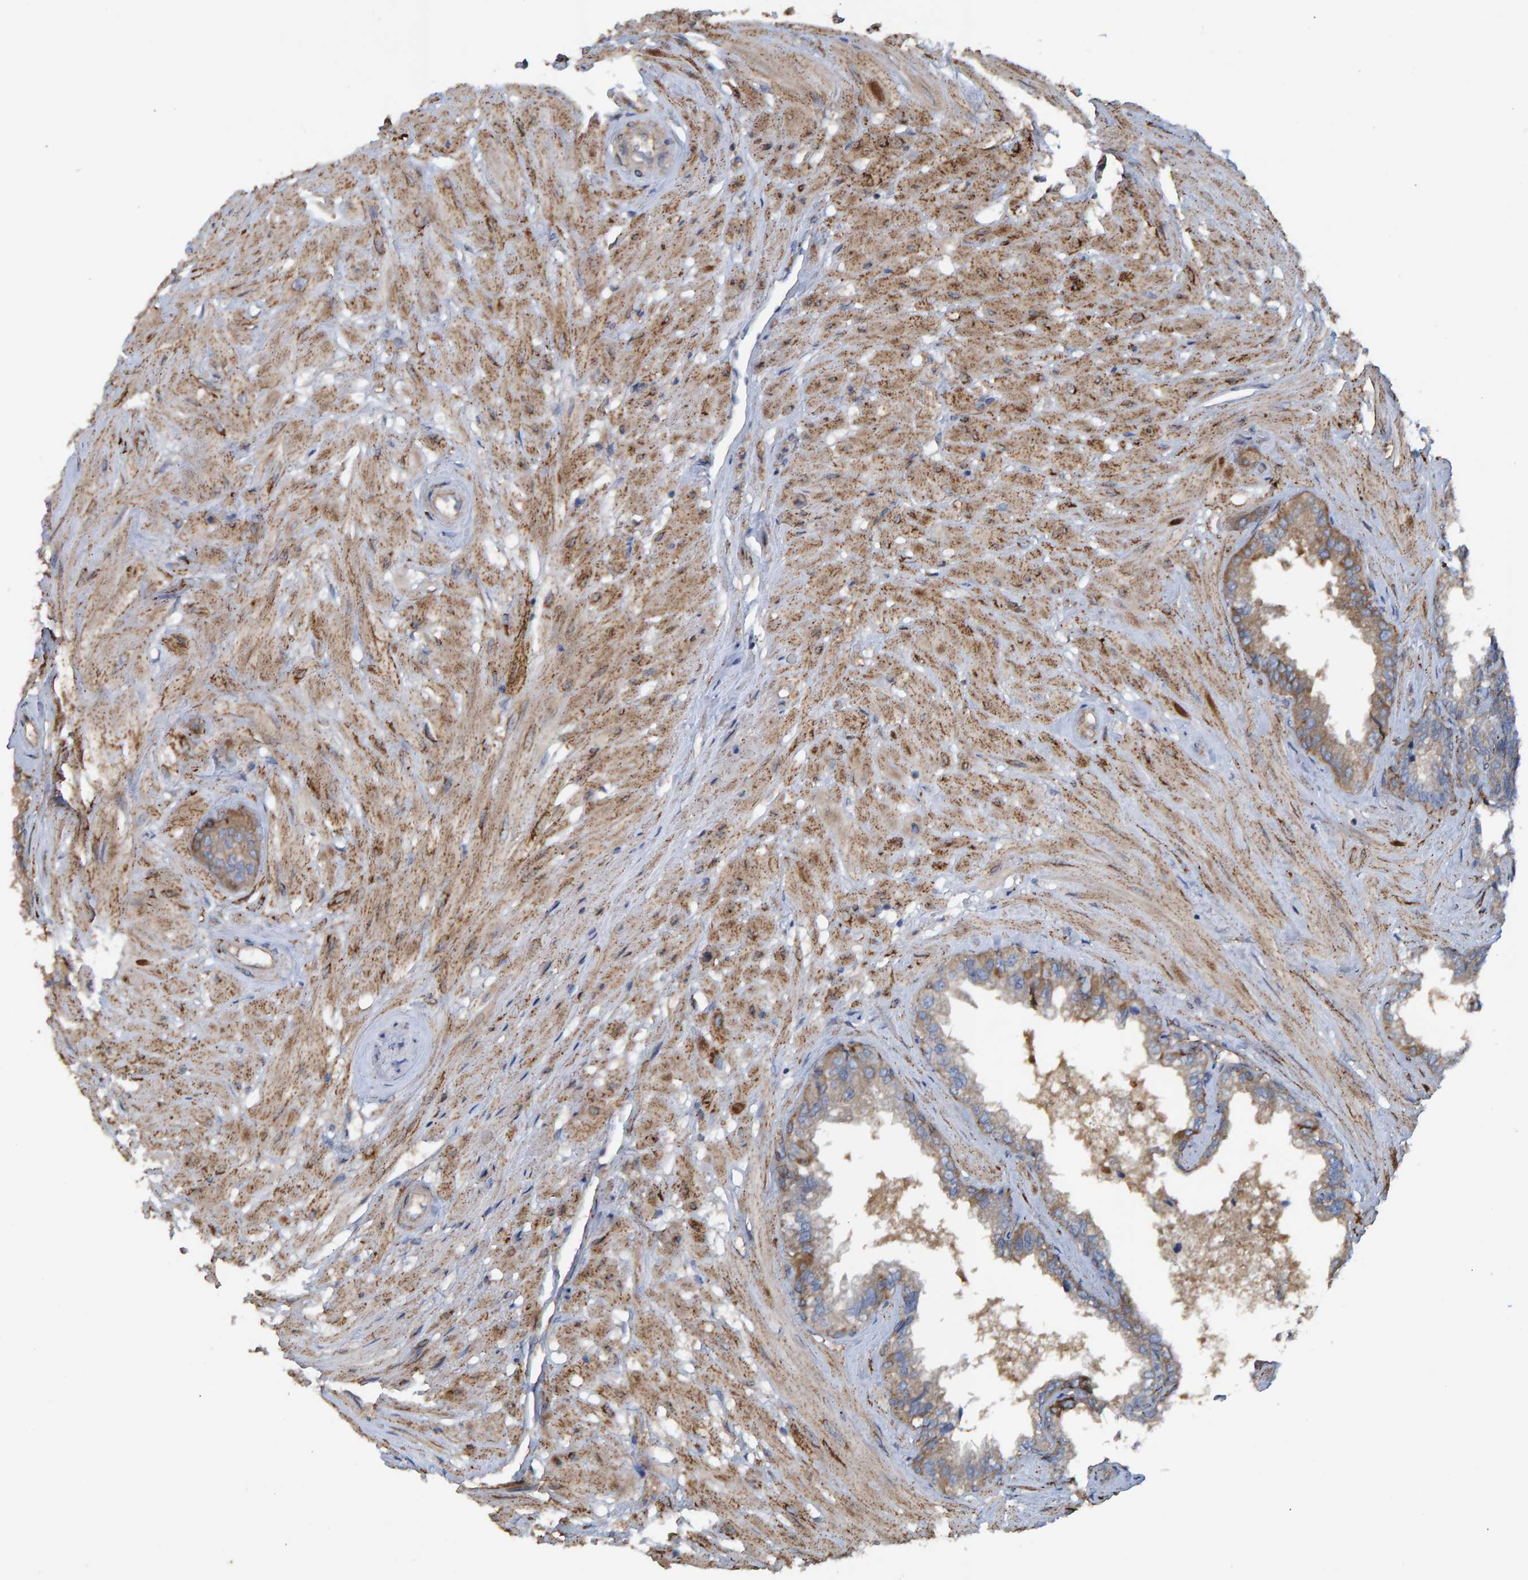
{"staining": {"intensity": "moderate", "quantity": "25%-75%", "location": "cytoplasmic/membranous"}, "tissue": "seminal vesicle", "cell_type": "Glandular cells", "image_type": "normal", "snomed": [{"axis": "morphology", "description": "Normal tissue, NOS"}, {"axis": "topography", "description": "Seminal veicle"}], "caption": "Immunohistochemical staining of normal human seminal vesicle reveals moderate cytoplasmic/membranous protein expression in about 25%-75% of glandular cells. (IHC, brightfield microscopy, high magnification).", "gene": "LRSAM1", "patient": {"sex": "male", "age": 46}}